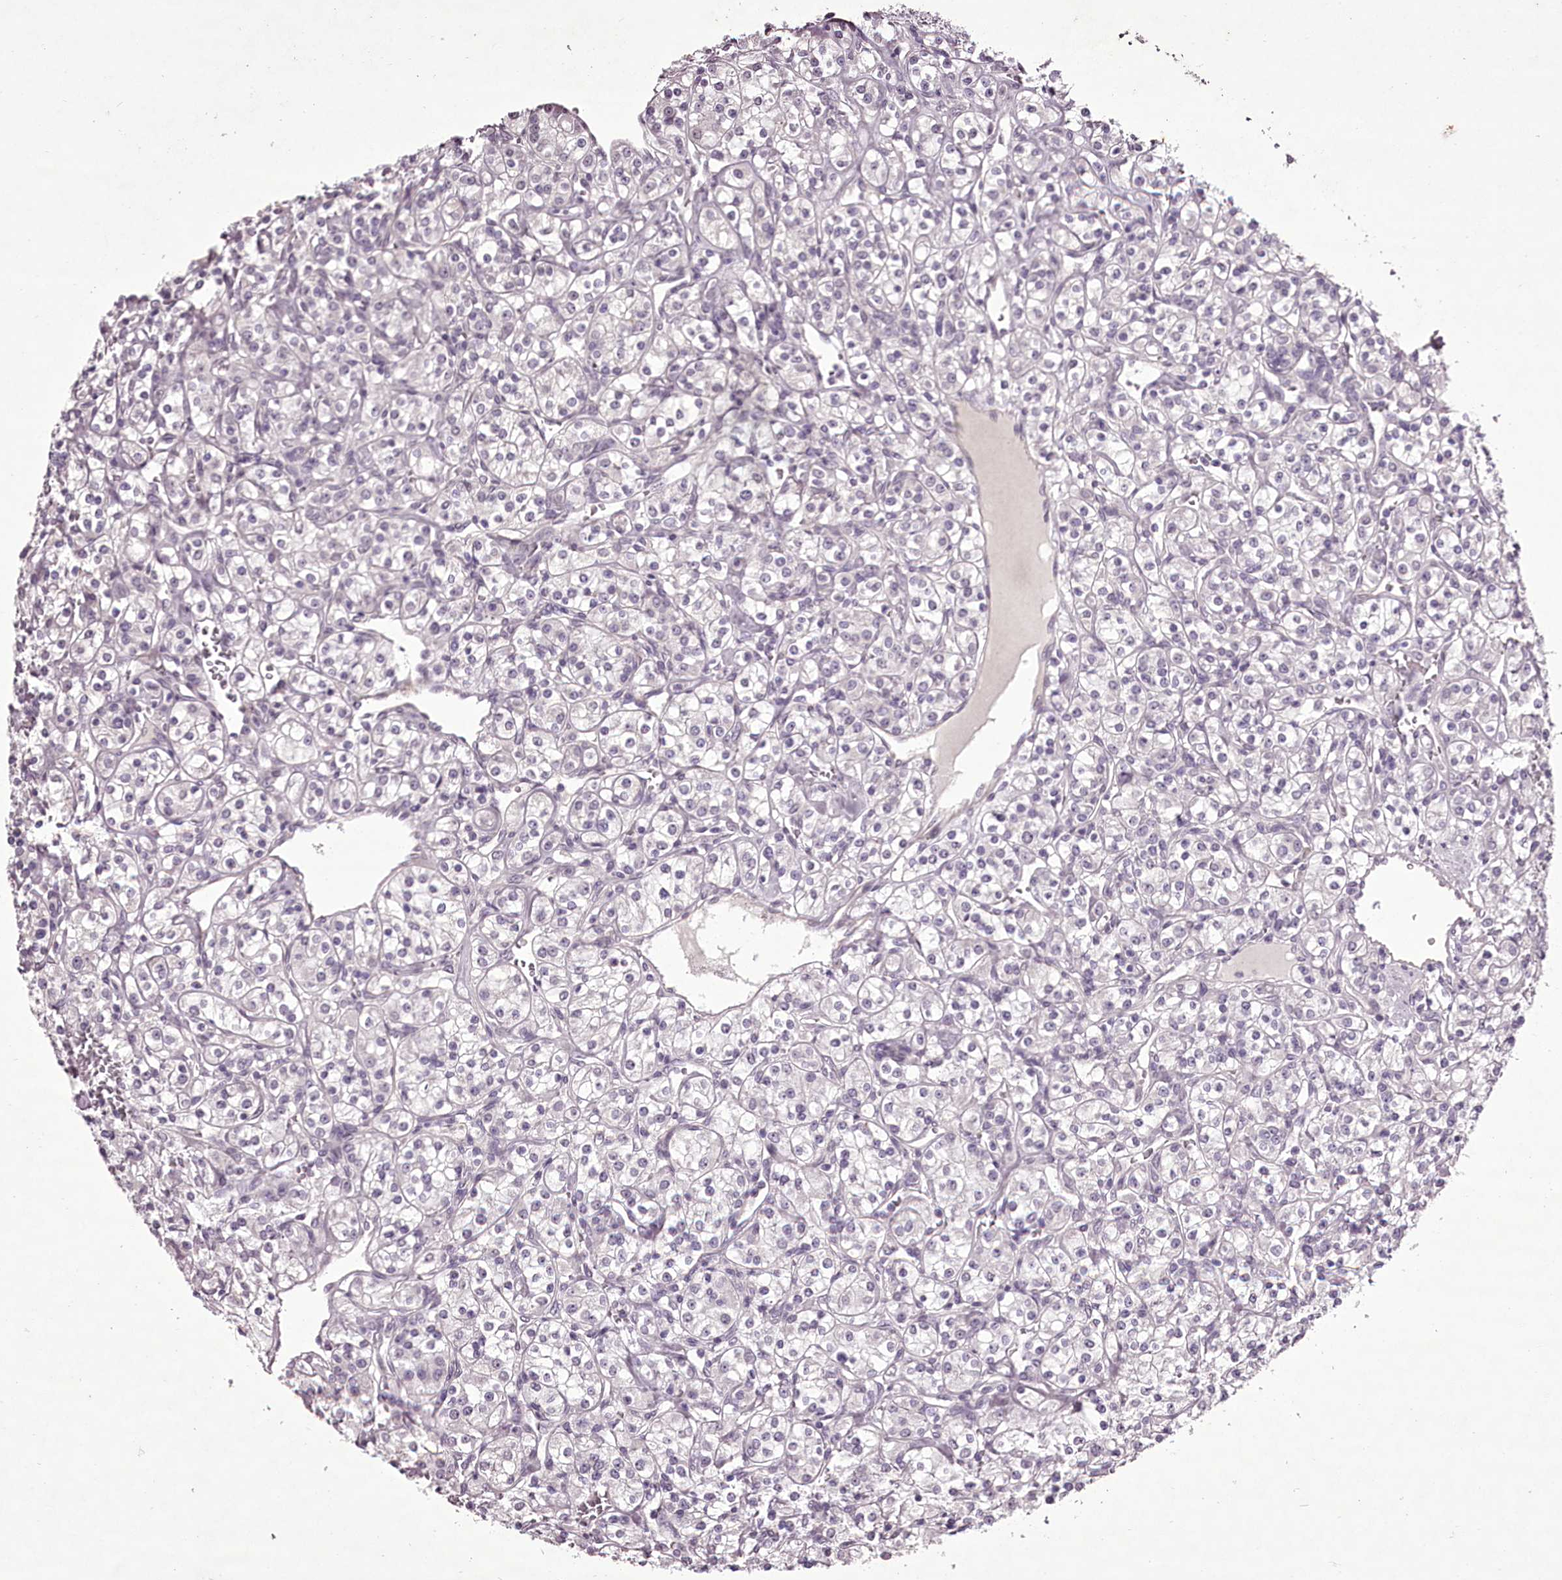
{"staining": {"intensity": "negative", "quantity": "none", "location": "none"}, "tissue": "renal cancer", "cell_type": "Tumor cells", "image_type": "cancer", "snomed": [{"axis": "morphology", "description": "Adenocarcinoma, NOS"}, {"axis": "topography", "description": "Kidney"}], "caption": "High power microscopy photomicrograph of an immunohistochemistry (IHC) image of renal cancer (adenocarcinoma), revealing no significant positivity in tumor cells. Nuclei are stained in blue.", "gene": "C1orf56", "patient": {"sex": "male", "age": 77}}